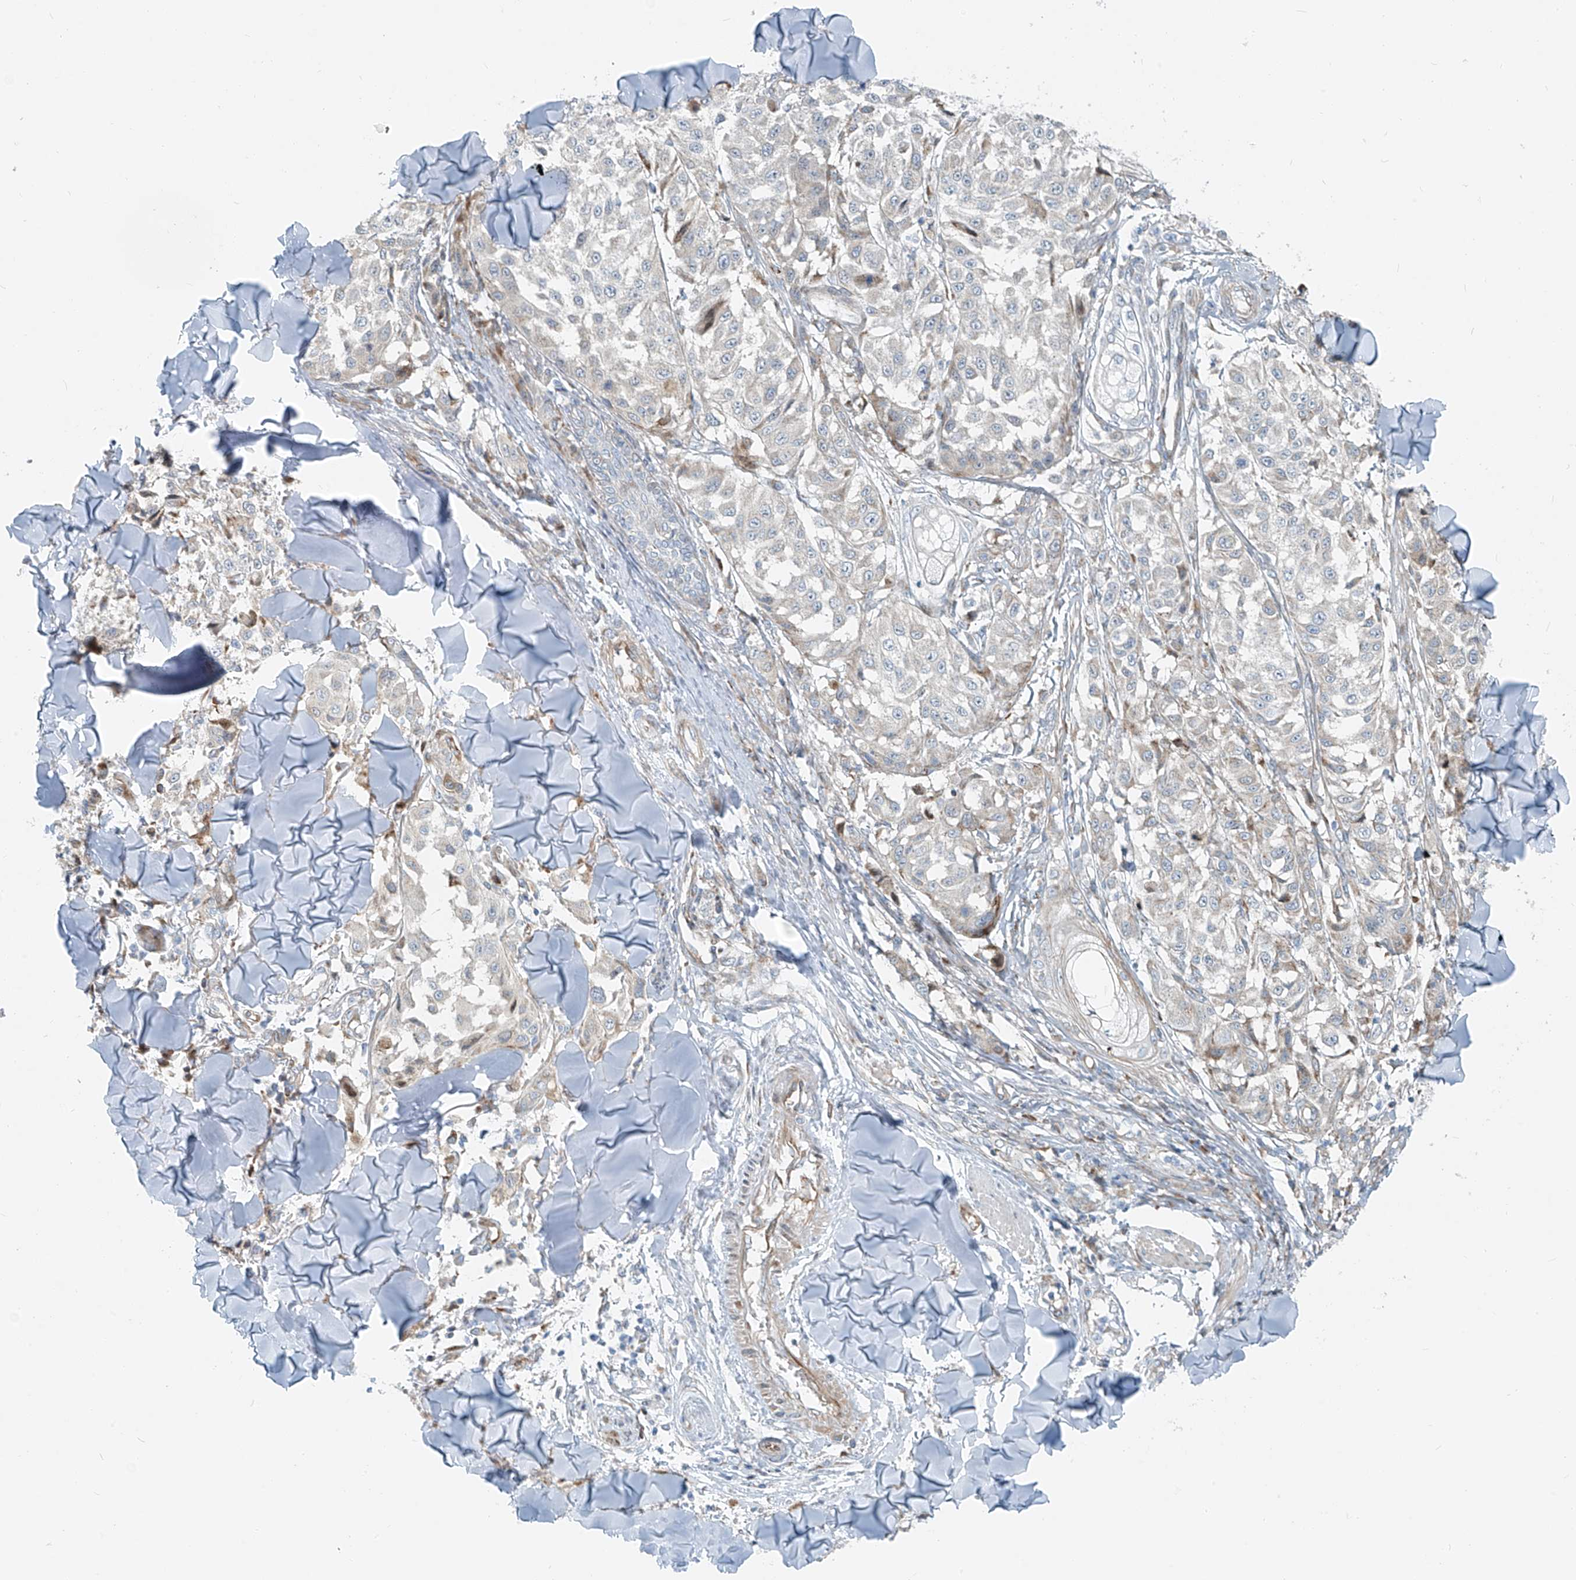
{"staining": {"intensity": "moderate", "quantity": "<25%", "location": "cytoplasmic/membranous"}, "tissue": "melanoma", "cell_type": "Tumor cells", "image_type": "cancer", "snomed": [{"axis": "morphology", "description": "Malignant melanoma, NOS"}, {"axis": "topography", "description": "Skin"}], "caption": "Tumor cells demonstrate low levels of moderate cytoplasmic/membranous expression in about <25% of cells in human melanoma.", "gene": "HIC2", "patient": {"sex": "female", "age": 64}}